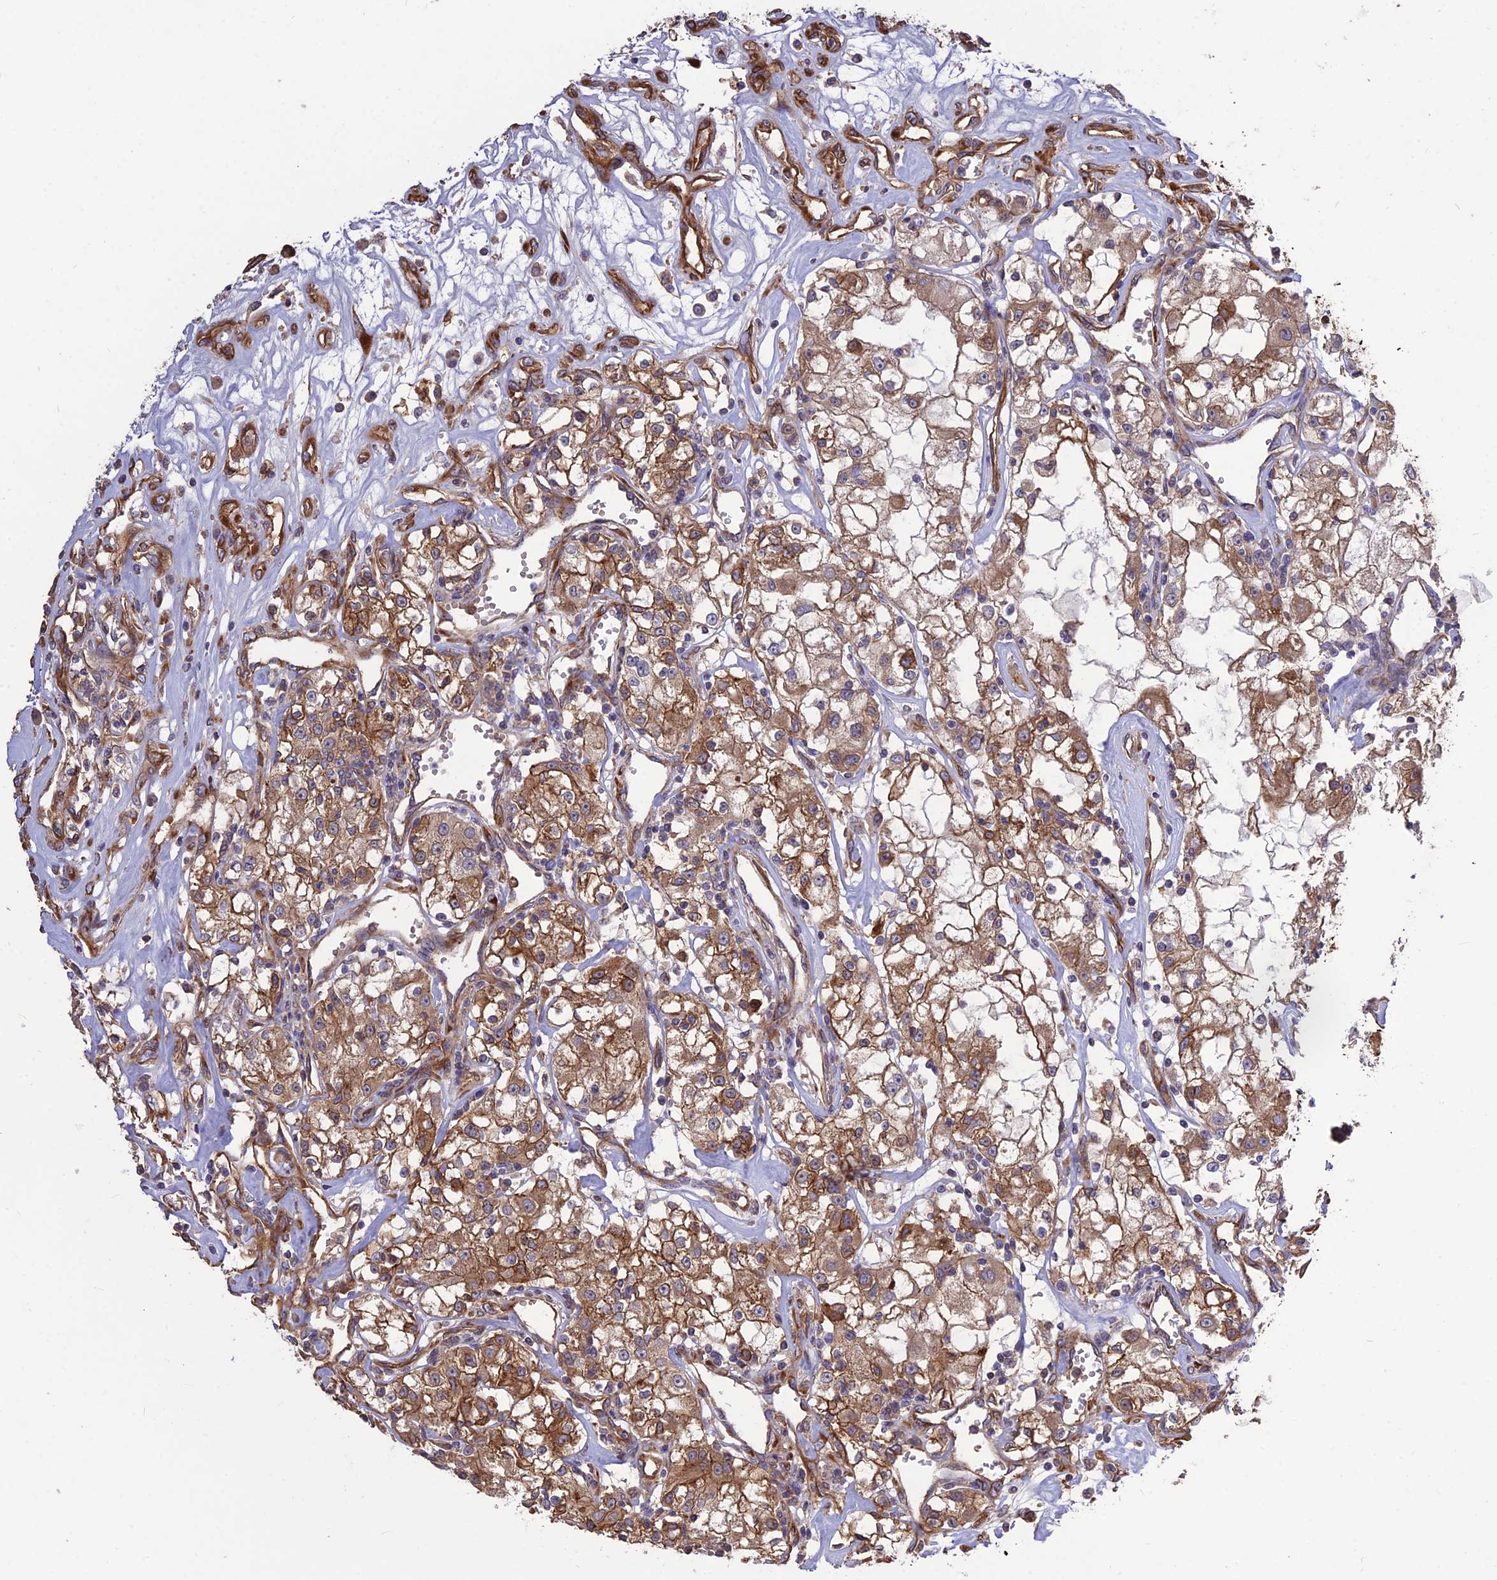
{"staining": {"intensity": "moderate", "quantity": "25%-75%", "location": "cytoplasmic/membranous"}, "tissue": "renal cancer", "cell_type": "Tumor cells", "image_type": "cancer", "snomed": [{"axis": "morphology", "description": "Adenocarcinoma, NOS"}, {"axis": "topography", "description": "Kidney"}], "caption": "Approximately 25%-75% of tumor cells in renal cancer display moderate cytoplasmic/membranous protein positivity as visualized by brown immunohistochemical staining.", "gene": "CRTAP", "patient": {"sex": "female", "age": 59}}